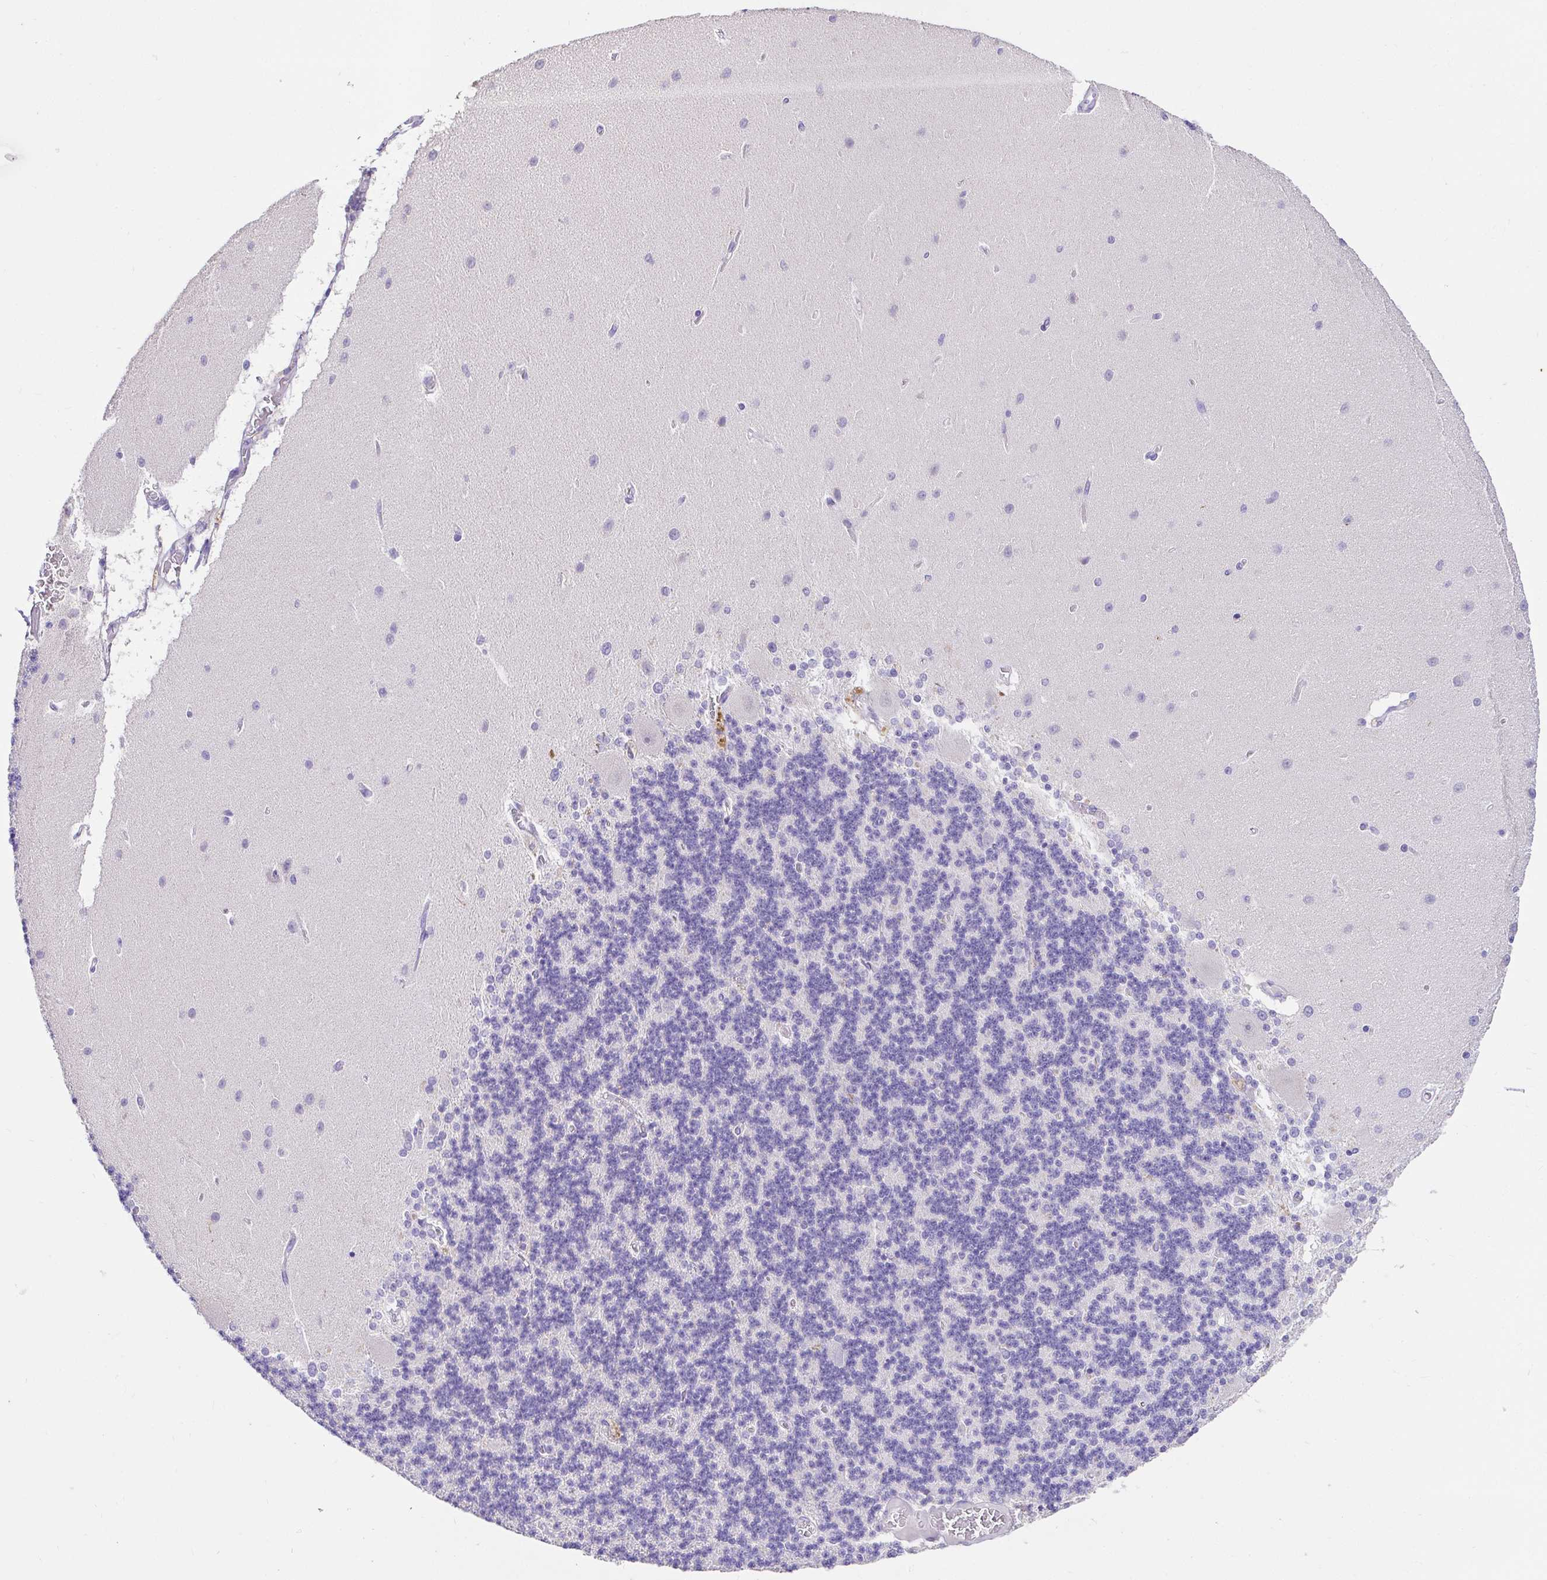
{"staining": {"intensity": "negative", "quantity": "none", "location": "none"}, "tissue": "cerebellum", "cell_type": "Cells in granular layer", "image_type": "normal", "snomed": [{"axis": "morphology", "description": "Normal tissue, NOS"}, {"axis": "topography", "description": "Cerebellum"}], "caption": "A photomicrograph of cerebellum stained for a protein shows no brown staining in cells in granular layer. (Brightfield microscopy of DAB (3,3'-diaminobenzidine) immunohistochemistry at high magnification).", "gene": "CDO1", "patient": {"sex": "female", "age": 54}}